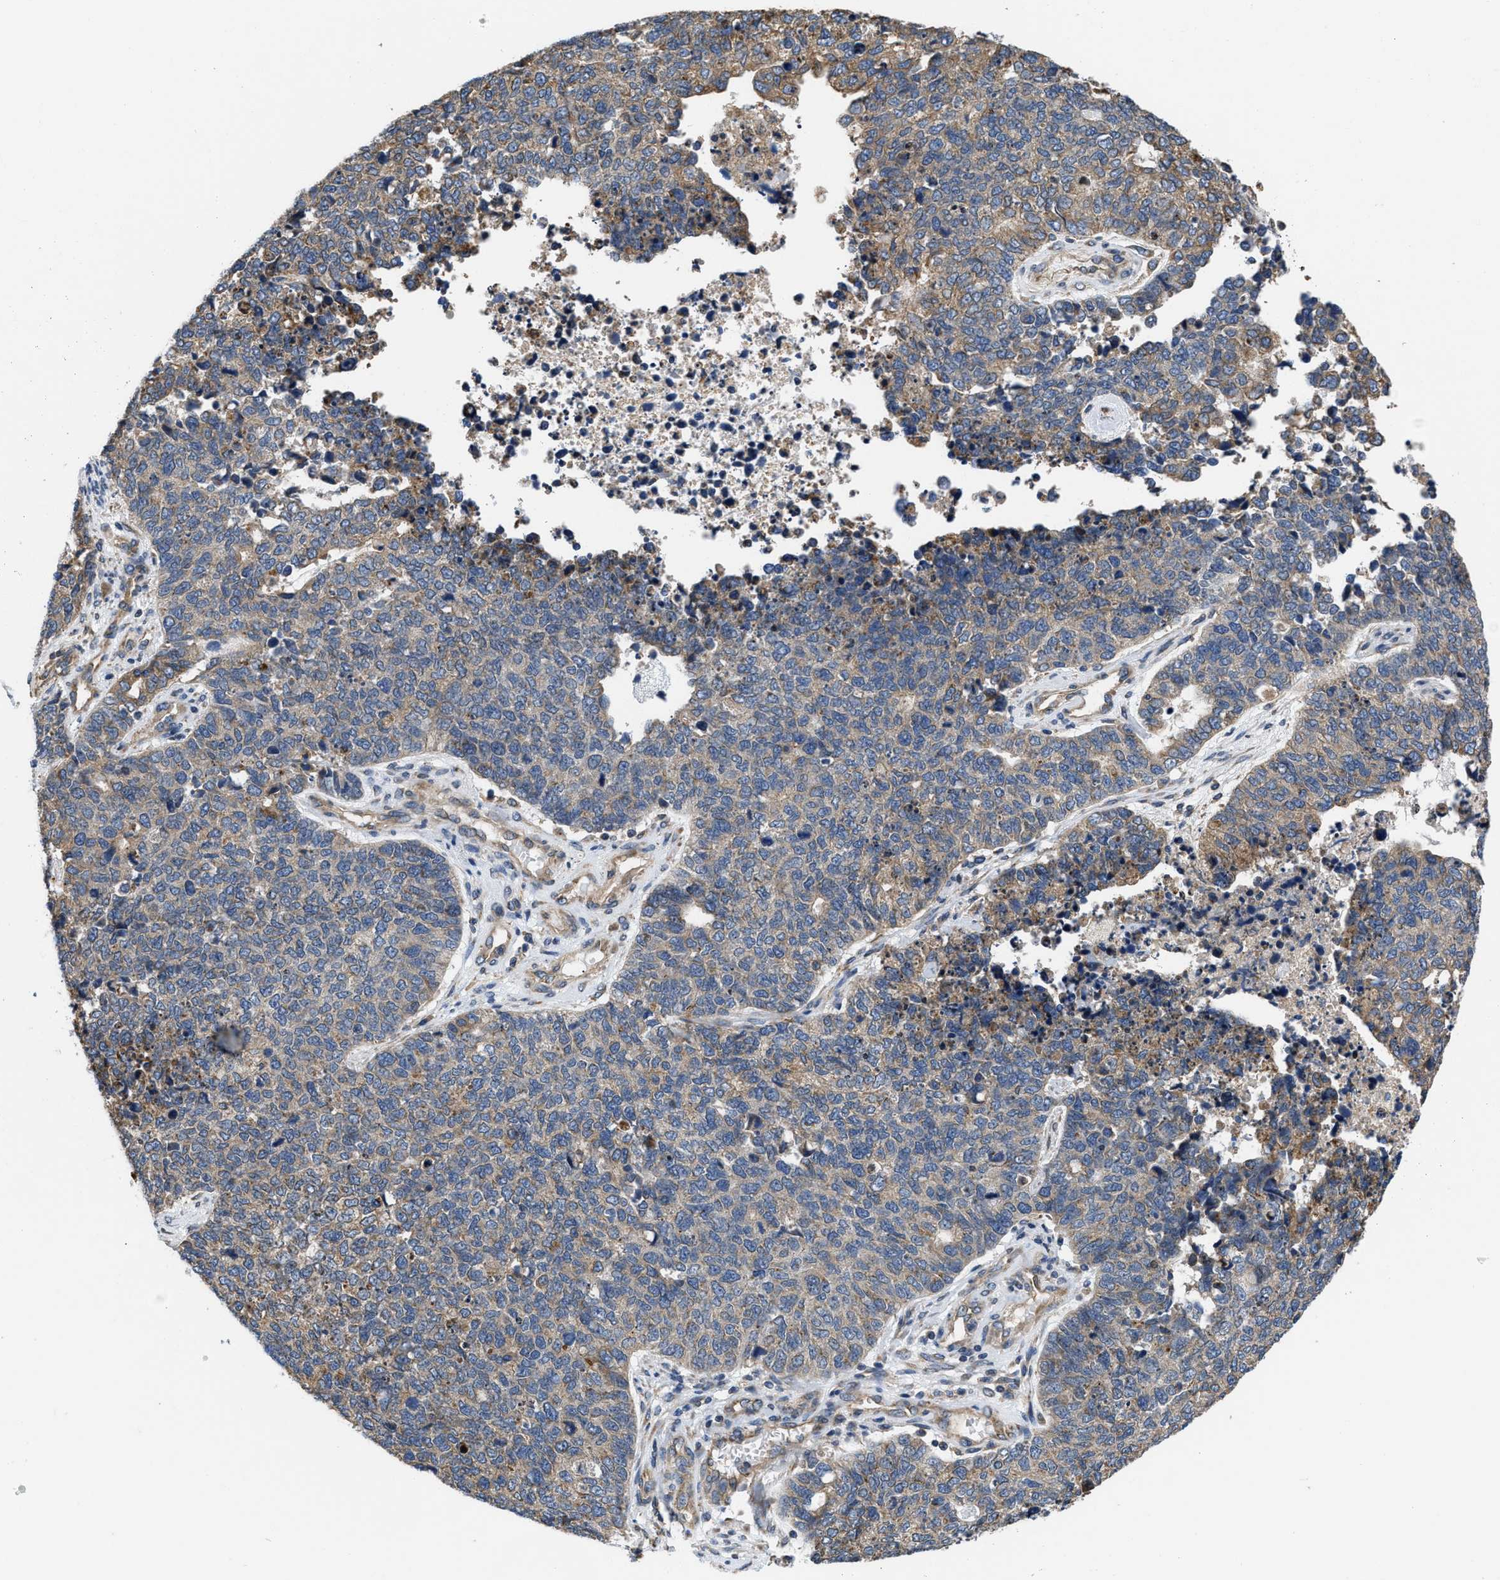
{"staining": {"intensity": "weak", "quantity": ">75%", "location": "cytoplasmic/membranous"}, "tissue": "cervical cancer", "cell_type": "Tumor cells", "image_type": "cancer", "snomed": [{"axis": "morphology", "description": "Squamous cell carcinoma, NOS"}, {"axis": "topography", "description": "Cervix"}], "caption": "Protein staining of cervical squamous cell carcinoma tissue displays weak cytoplasmic/membranous expression in approximately >75% of tumor cells.", "gene": "CEP128", "patient": {"sex": "female", "age": 63}}